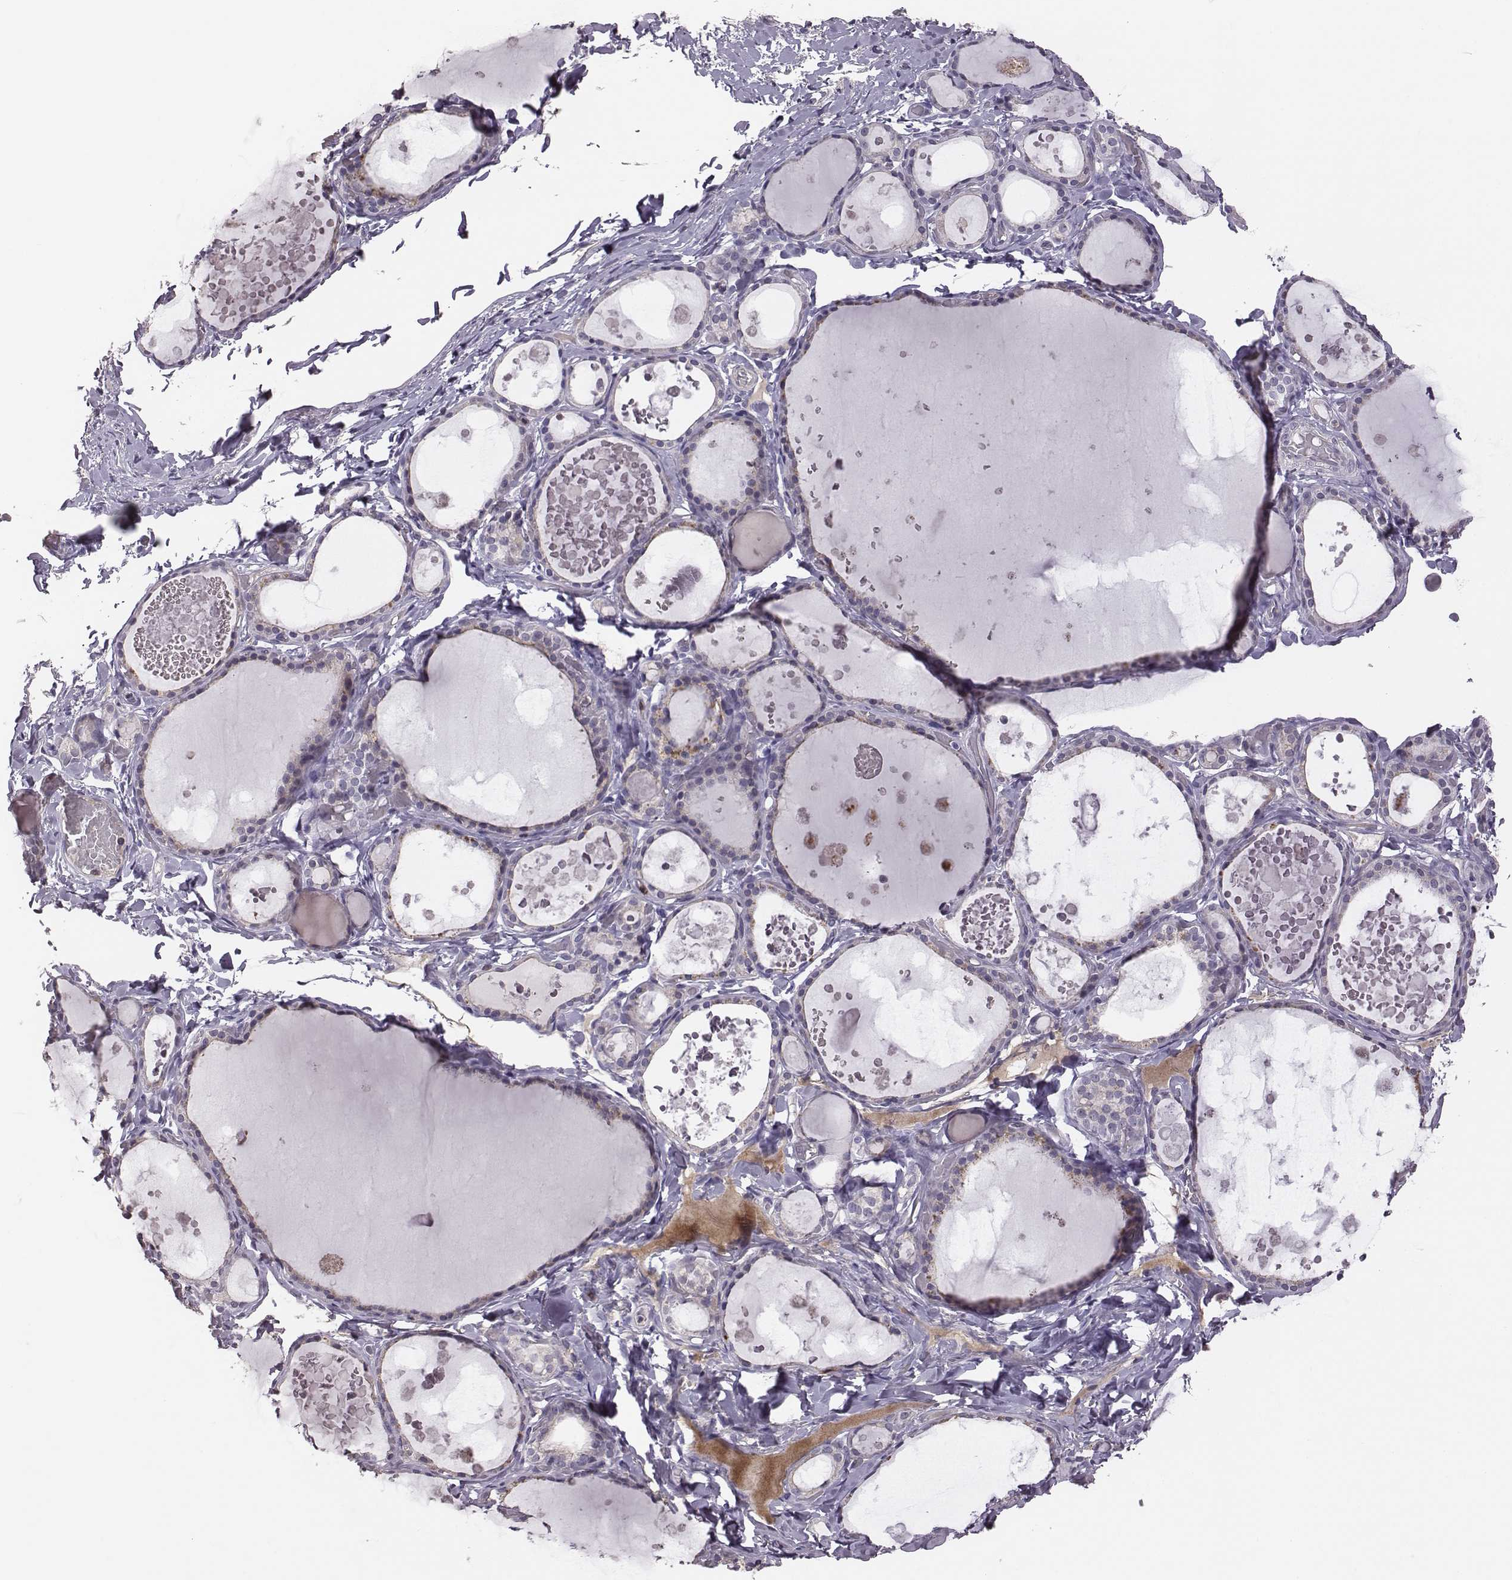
{"staining": {"intensity": "negative", "quantity": "none", "location": "none"}, "tissue": "thyroid gland", "cell_type": "Glandular cells", "image_type": "normal", "snomed": [{"axis": "morphology", "description": "Normal tissue, NOS"}, {"axis": "topography", "description": "Thyroid gland"}], "caption": "Photomicrograph shows no significant protein staining in glandular cells of normal thyroid gland. (DAB immunohistochemistry (IHC), high magnification).", "gene": "KMO", "patient": {"sex": "female", "age": 56}}